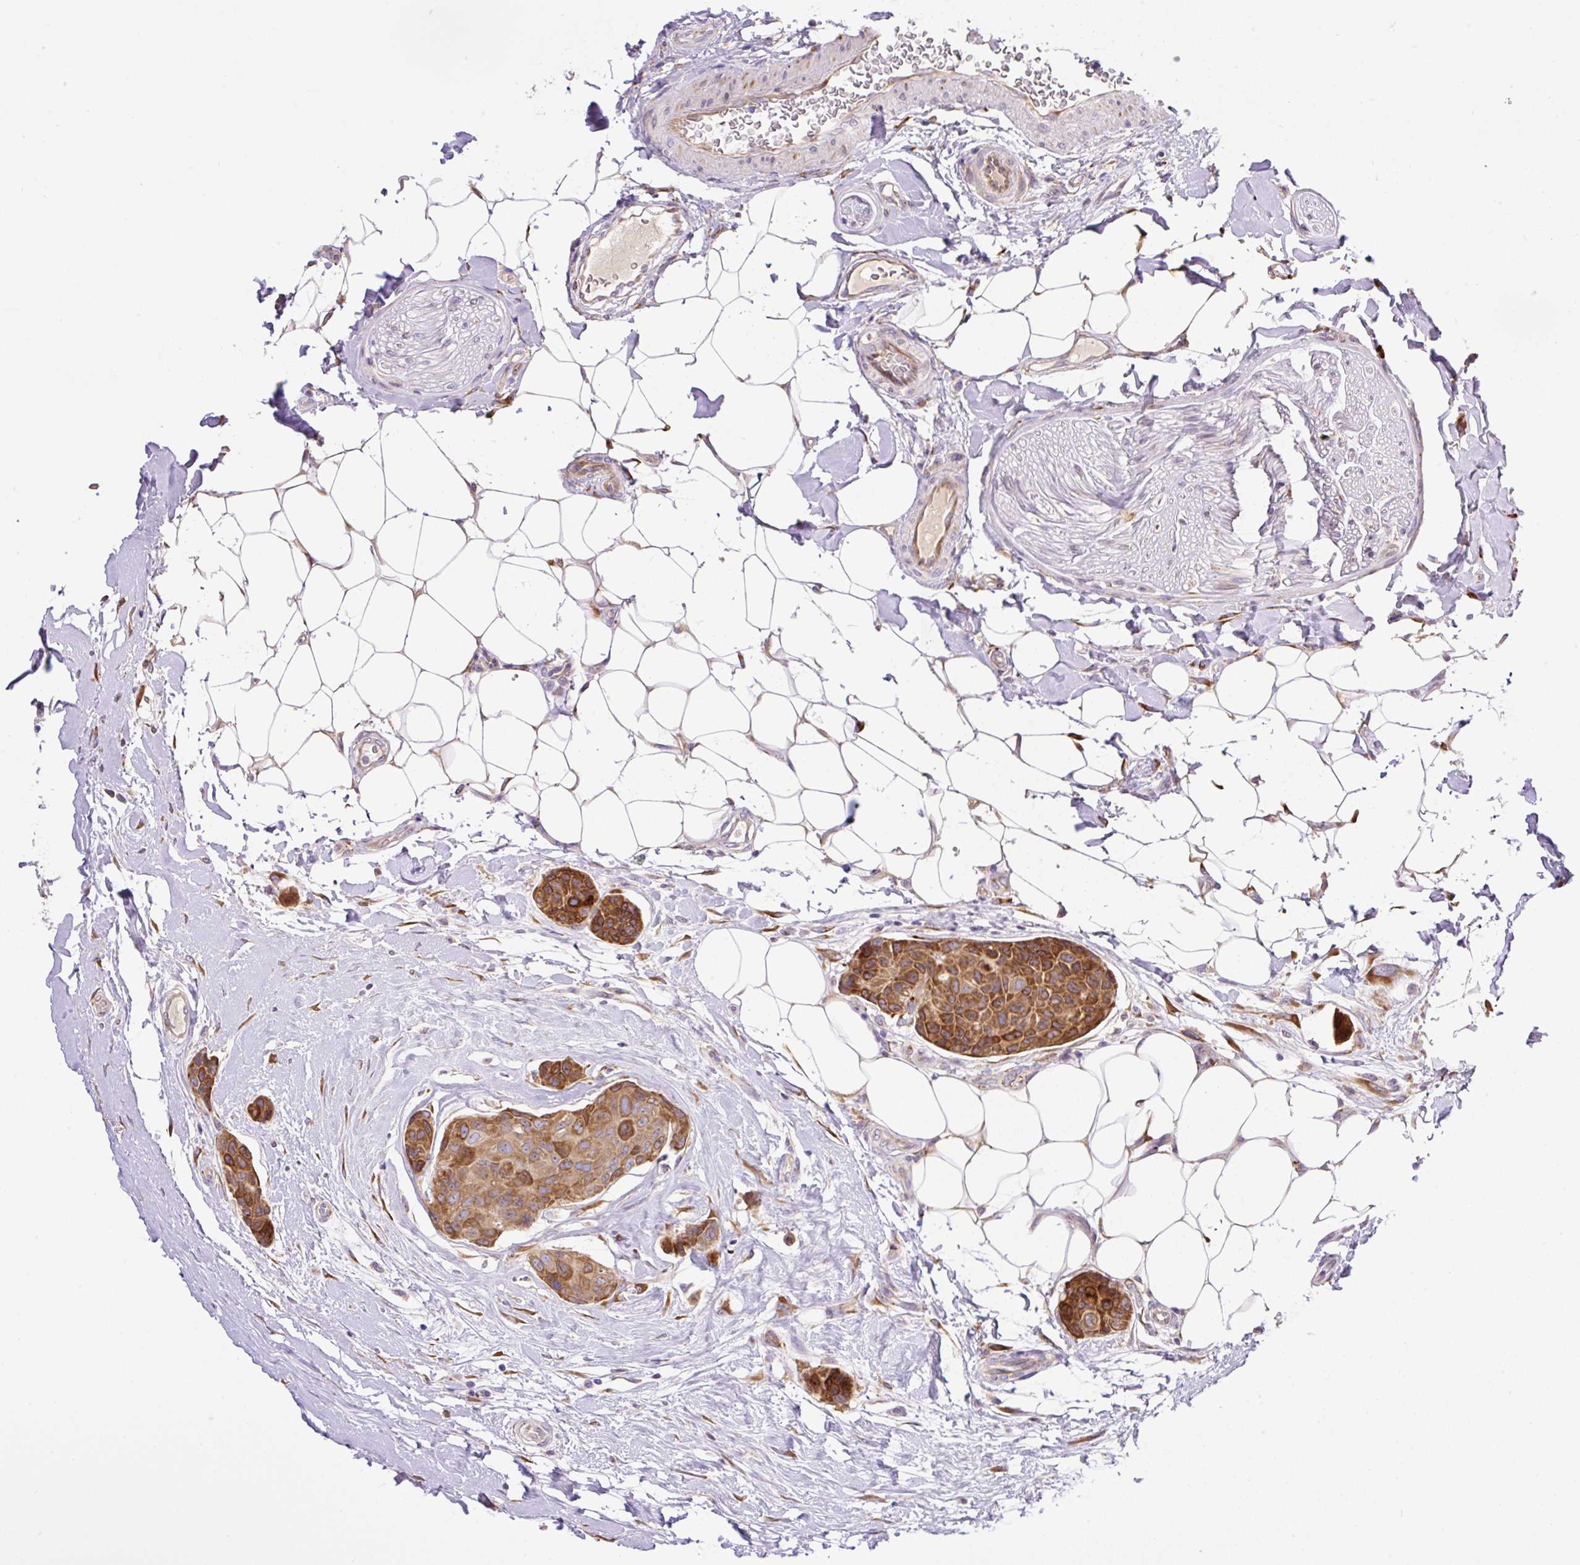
{"staining": {"intensity": "strong", "quantity": ">75%", "location": "cytoplasmic/membranous"}, "tissue": "breast cancer", "cell_type": "Tumor cells", "image_type": "cancer", "snomed": [{"axis": "morphology", "description": "Duct carcinoma"}, {"axis": "topography", "description": "Breast"}, {"axis": "topography", "description": "Lymph node"}], "caption": "Breast invasive ductal carcinoma was stained to show a protein in brown. There is high levels of strong cytoplasmic/membranous positivity in approximately >75% of tumor cells. (Stains: DAB in brown, nuclei in blue, Microscopy: brightfield microscopy at high magnification).", "gene": "POFUT1", "patient": {"sex": "female", "age": 80}}